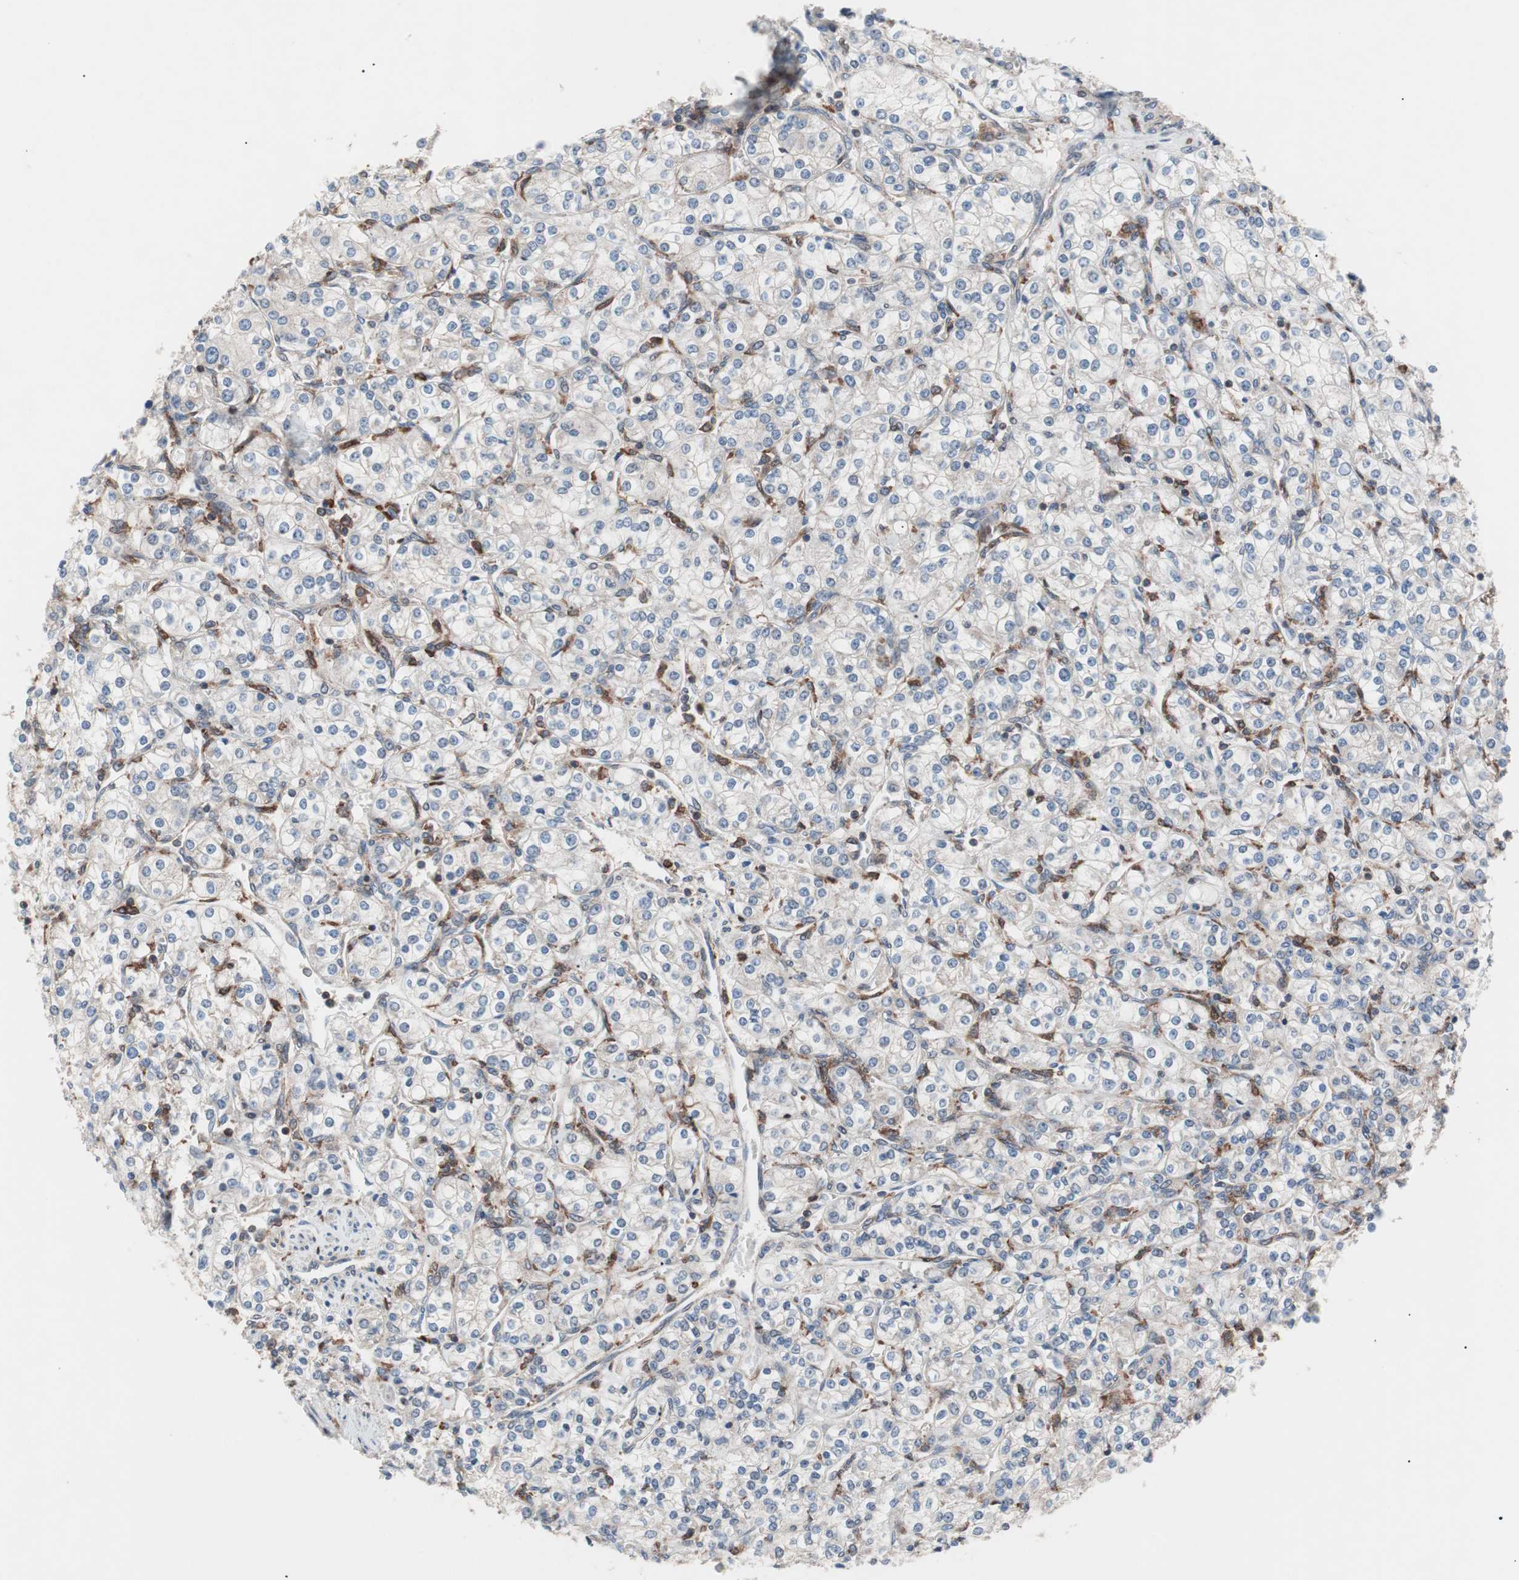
{"staining": {"intensity": "weak", "quantity": "<25%", "location": "cytoplasmic/membranous"}, "tissue": "renal cancer", "cell_type": "Tumor cells", "image_type": "cancer", "snomed": [{"axis": "morphology", "description": "Adenocarcinoma, NOS"}, {"axis": "topography", "description": "Kidney"}], "caption": "Immunohistochemistry histopathology image of neoplastic tissue: renal adenocarcinoma stained with DAB exhibits no significant protein expression in tumor cells.", "gene": "PIK3R1", "patient": {"sex": "male", "age": 77}}